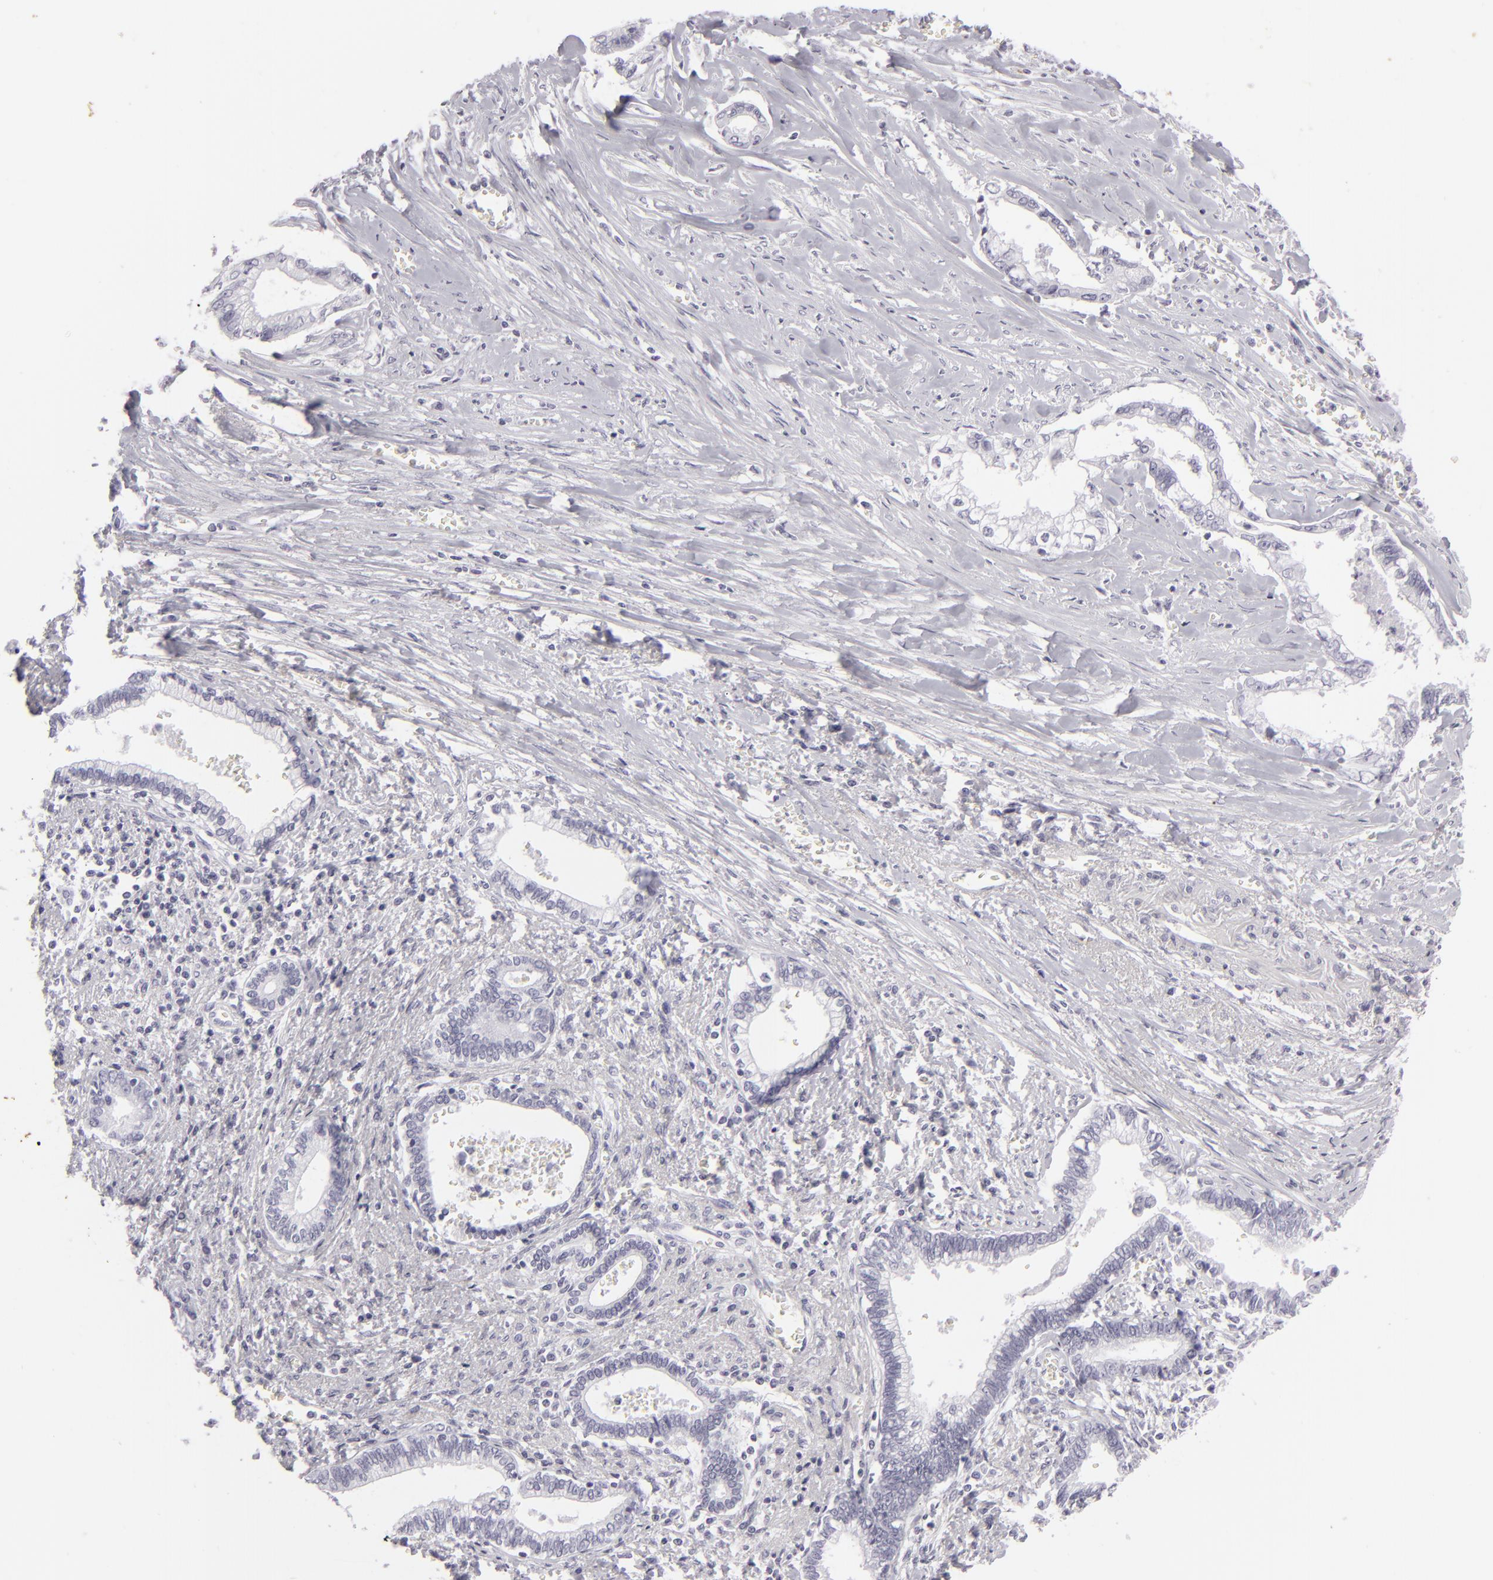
{"staining": {"intensity": "negative", "quantity": "none", "location": "none"}, "tissue": "liver cancer", "cell_type": "Tumor cells", "image_type": "cancer", "snomed": [{"axis": "morphology", "description": "Cholangiocarcinoma"}, {"axis": "topography", "description": "Liver"}], "caption": "DAB immunohistochemical staining of human liver cancer (cholangiocarcinoma) exhibits no significant expression in tumor cells.", "gene": "KRT1", "patient": {"sex": "male", "age": 57}}